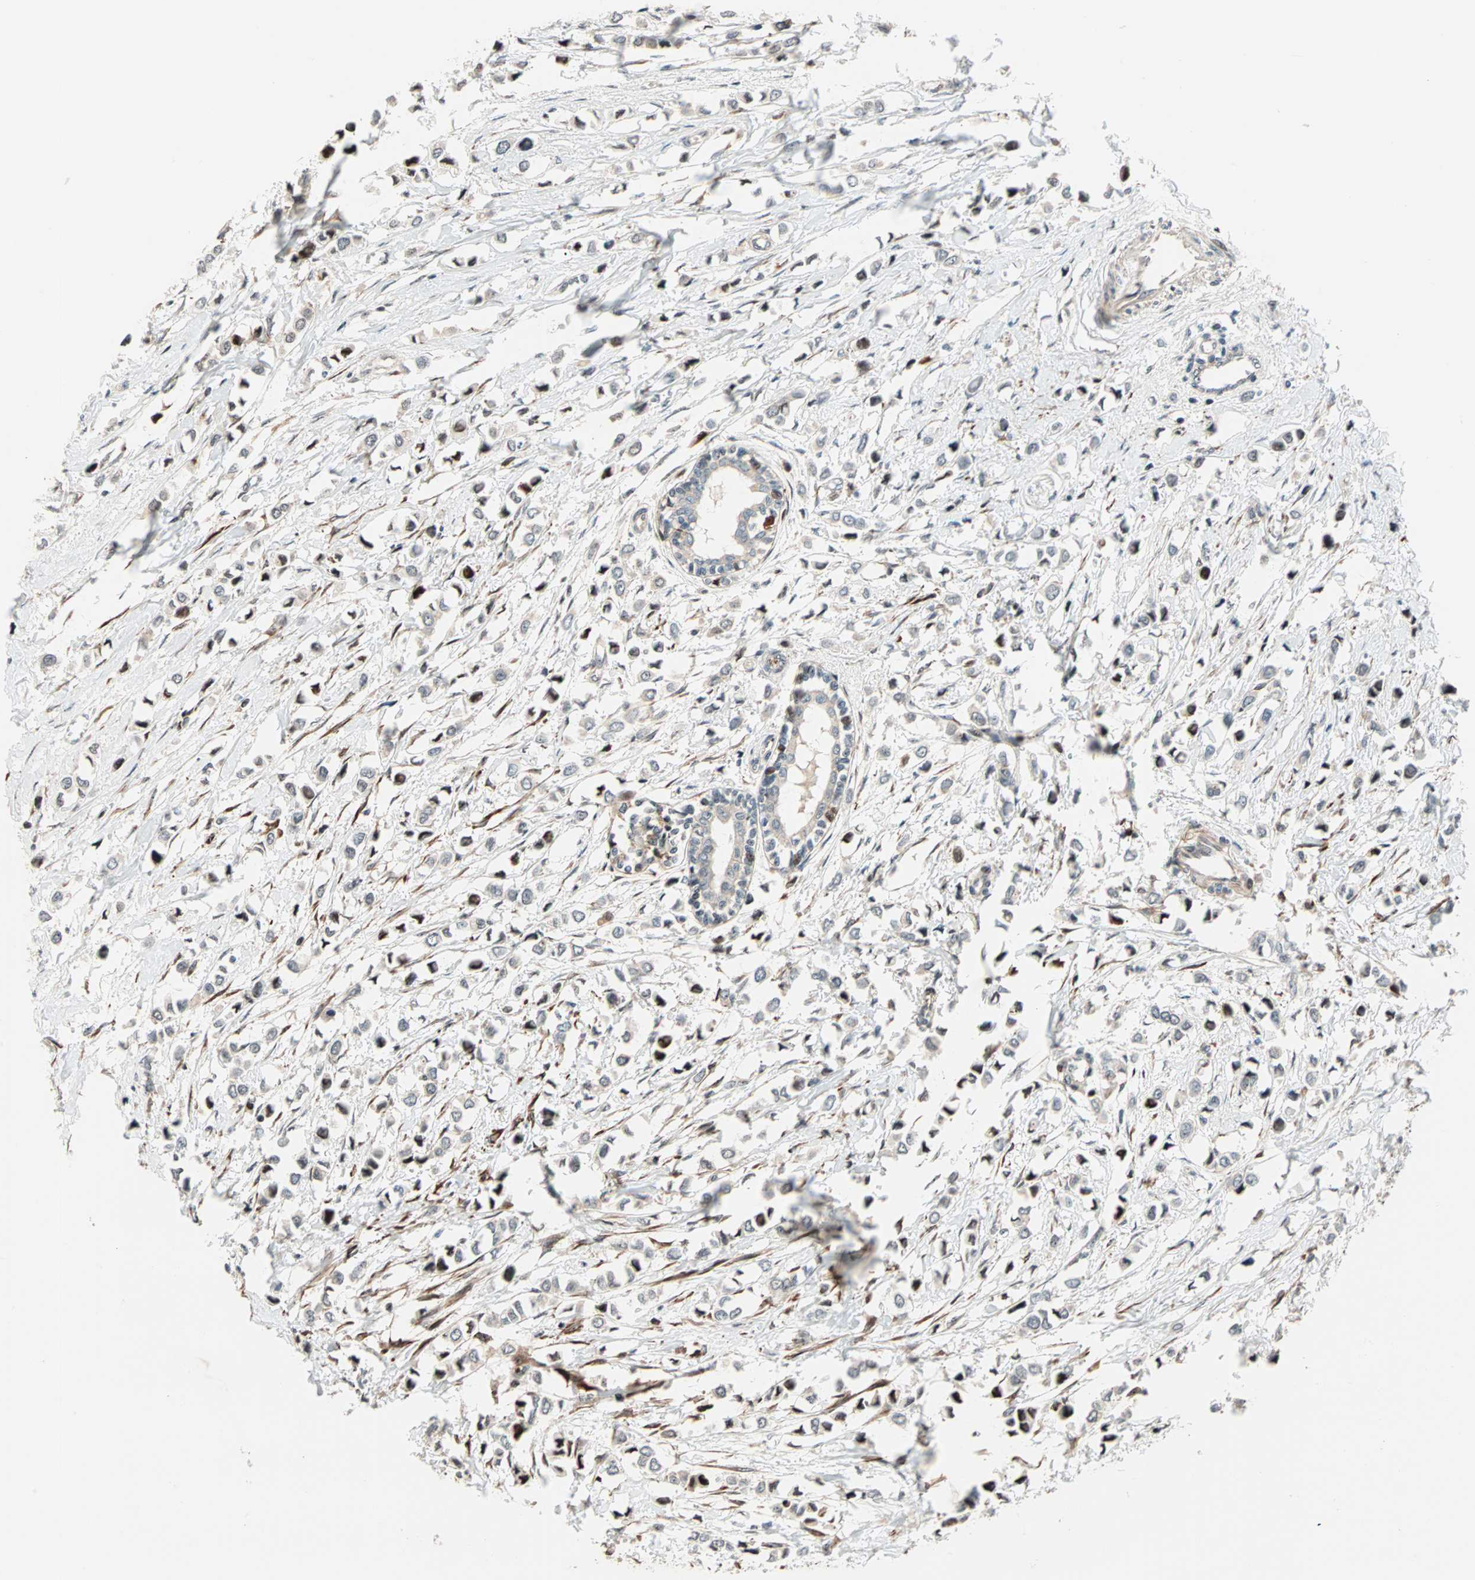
{"staining": {"intensity": "weak", "quantity": "25%-75%", "location": "cytoplasmic/membranous"}, "tissue": "breast cancer", "cell_type": "Tumor cells", "image_type": "cancer", "snomed": [{"axis": "morphology", "description": "Lobular carcinoma"}, {"axis": "topography", "description": "Breast"}], "caption": "High-power microscopy captured an IHC image of breast lobular carcinoma, revealing weak cytoplasmic/membranous positivity in about 25%-75% of tumor cells. The staining was performed using DAB (3,3'-diaminobenzidine) to visualize the protein expression in brown, while the nuclei were stained in blue with hematoxylin (Magnification: 20x).", "gene": "HECW1", "patient": {"sex": "female", "age": 51}}